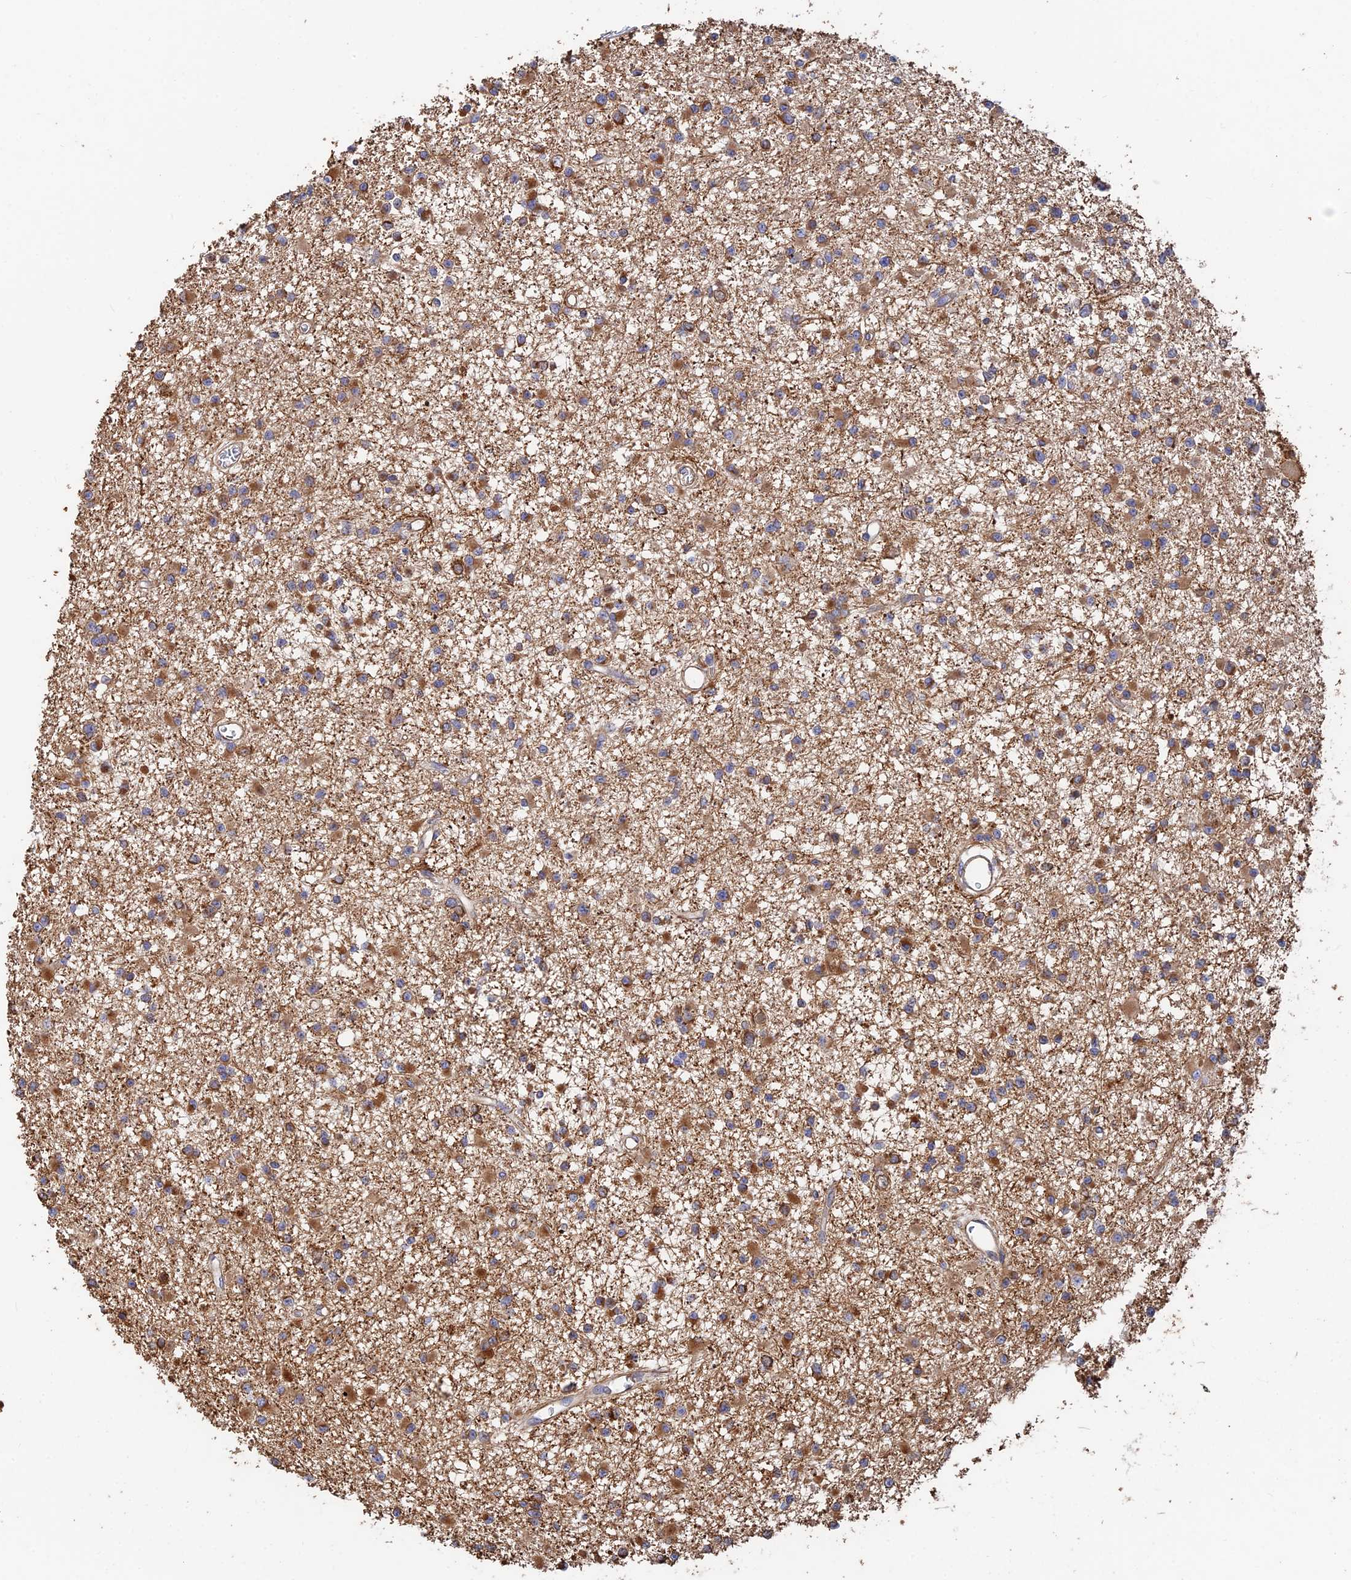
{"staining": {"intensity": "strong", "quantity": "25%-75%", "location": "cytoplasmic/membranous"}, "tissue": "glioma", "cell_type": "Tumor cells", "image_type": "cancer", "snomed": [{"axis": "morphology", "description": "Glioma, malignant, Low grade"}, {"axis": "topography", "description": "Brain"}], "caption": "Immunohistochemistry (IHC) (DAB) staining of low-grade glioma (malignant) exhibits strong cytoplasmic/membranous protein positivity in approximately 25%-75% of tumor cells.", "gene": "WBP11", "patient": {"sex": "female", "age": 22}}